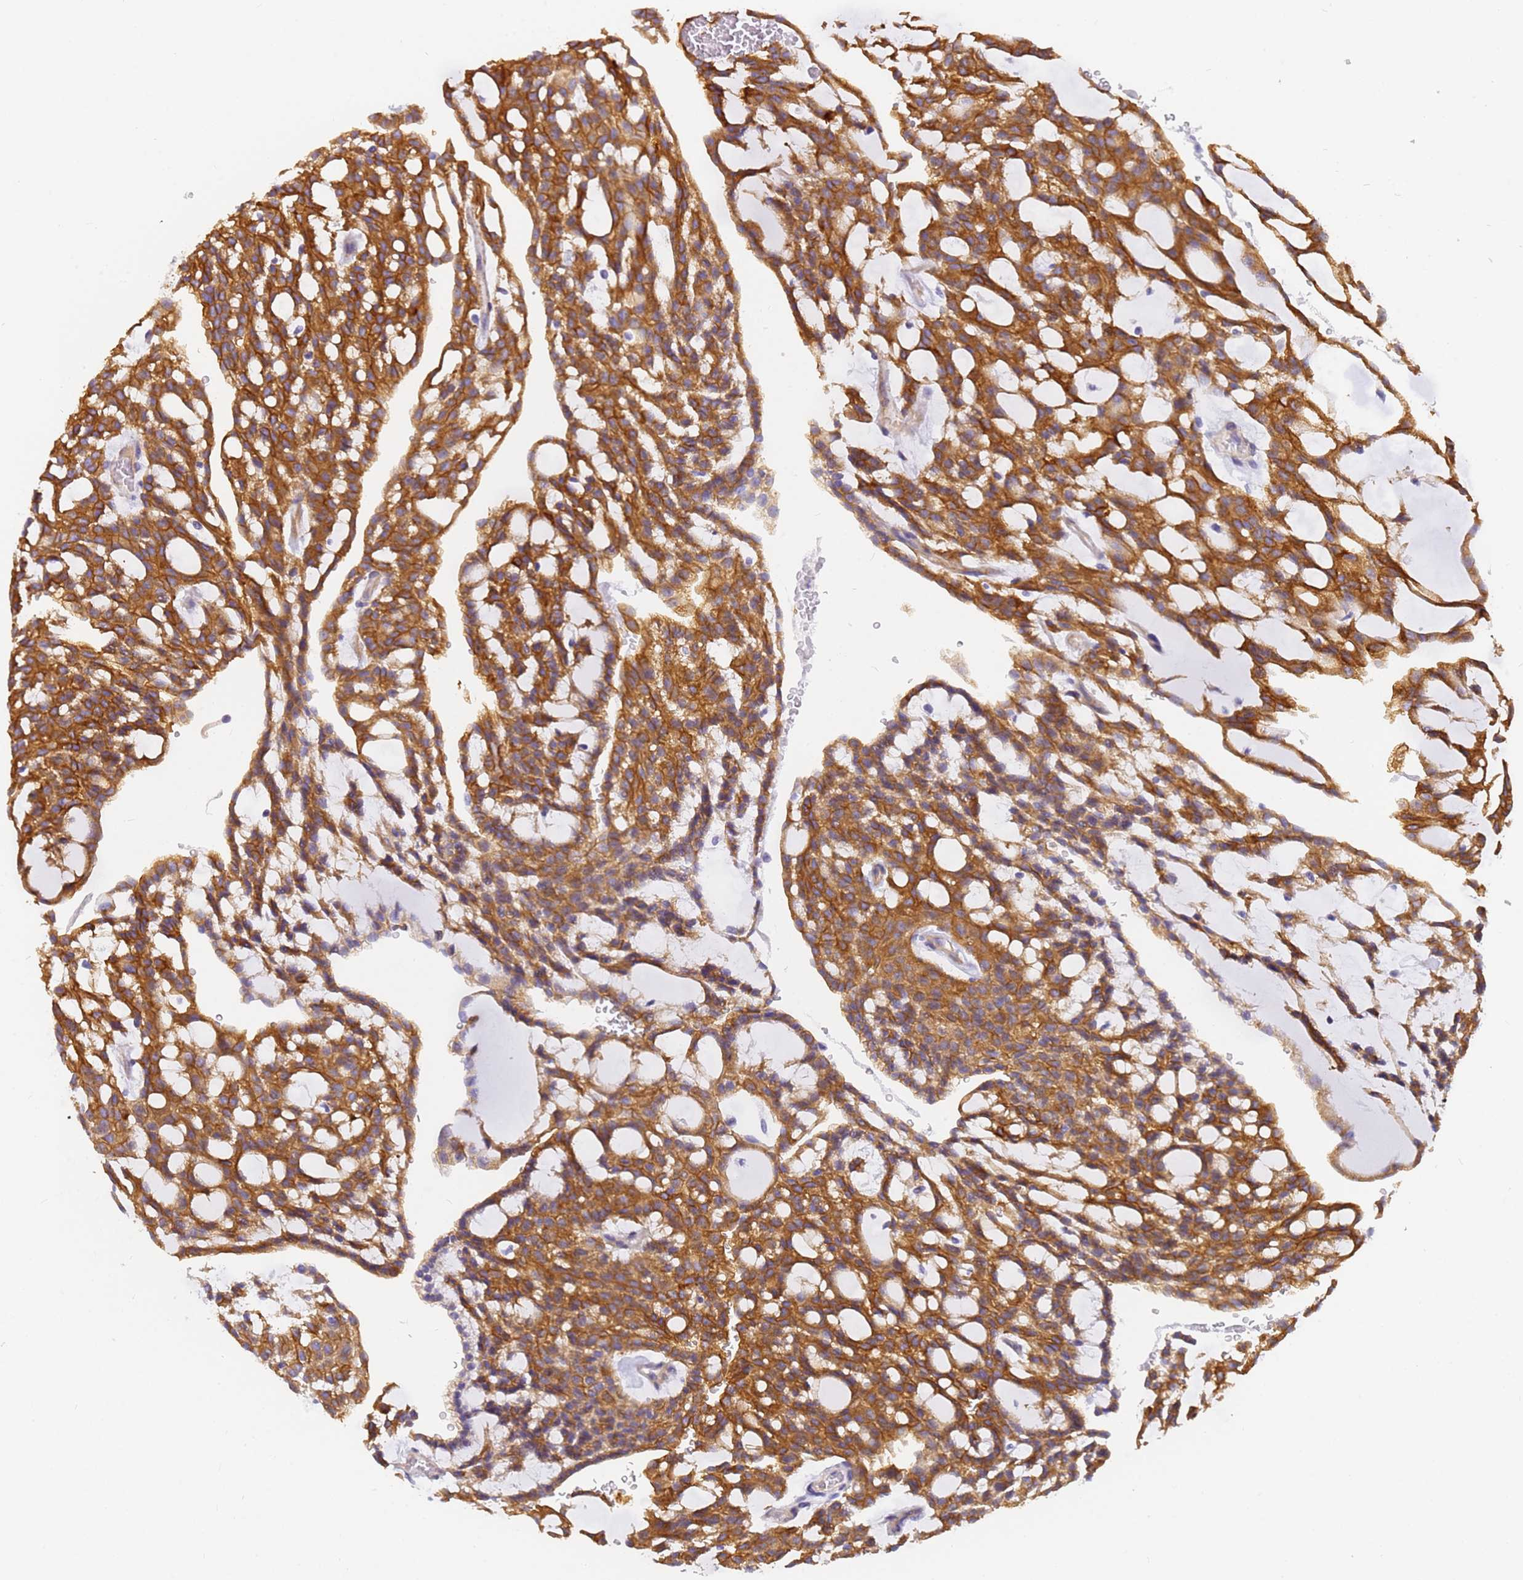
{"staining": {"intensity": "moderate", "quantity": ">75%", "location": "cytoplasmic/membranous"}, "tissue": "renal cancer", "cell_type": "Tumor cells", "image_type": "cancer", "snomed": [{"axis": "morphology", "description": "Adenocarcinoma, NOS"}, {"axis": "topography", "description": "Kidney"}], "caption": "This photomicrograph exhibits renal adenocarcinoma stained with IHC to label a protein in brown. The cytoplasmic/membranous of tumor cells show moderate positivity for the protein. Nuclei are counter-stained blue.", "gene": "MVB12A", "patient": {"sex": "male", "age": 63}}